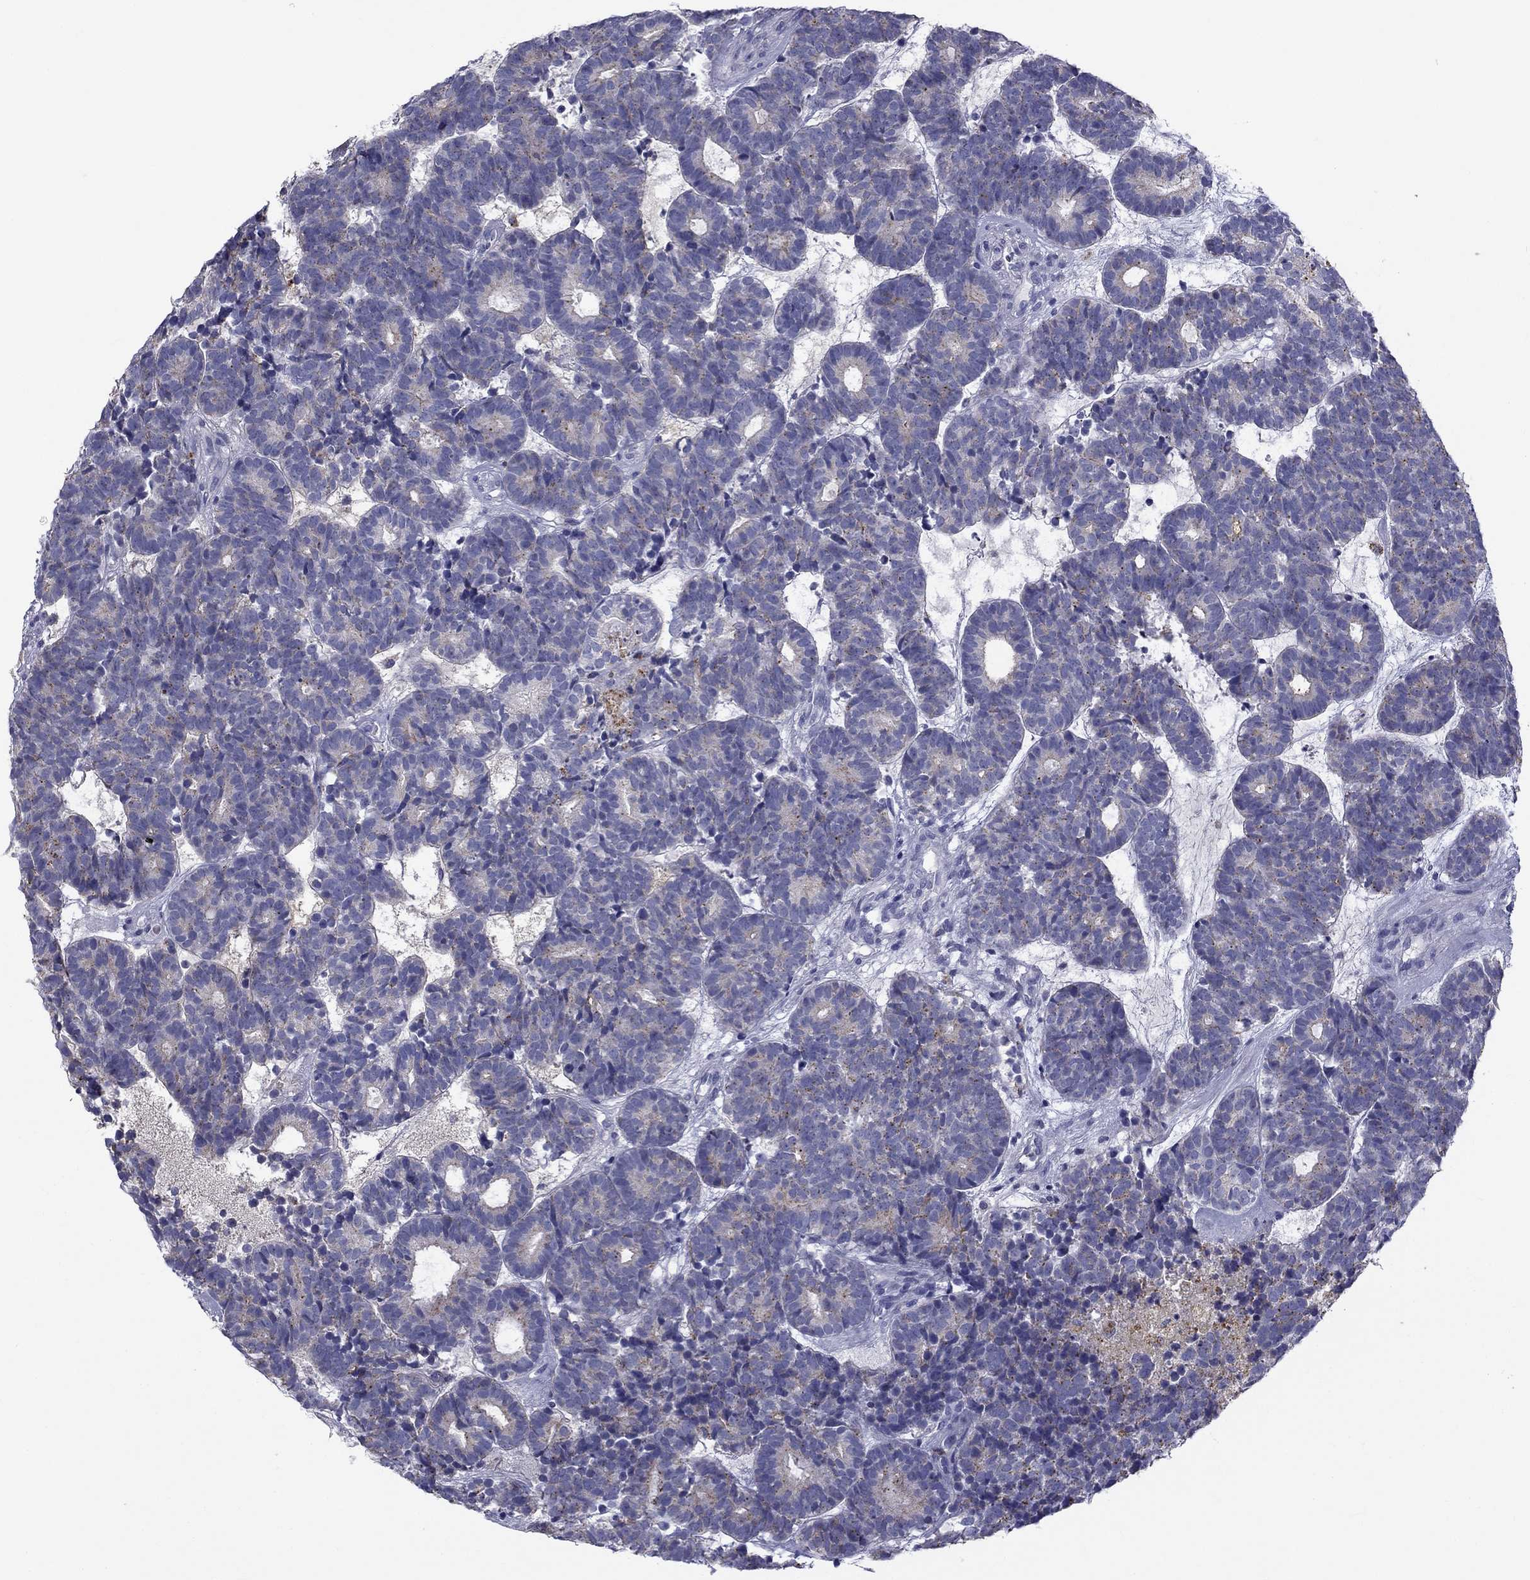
{"staining": {"intensity": "negative", "quantity": "none", "location": "none"}, "tissue": "head and neck cancer", "cell_type": "Tumor cells", "image_type": "cancer", "snomed": [{"axis": "morphology", "description": "Adenocarcinoma, NOS"}, {"axis": "topography", "description": "Head-Neck"}], "caption": "Immunohistochemistry of human head and neck cancer demonstrates no positivity in tumor cells.", "gene": "CLPSL2", "patient": {"sex": "female", "age": 81}}